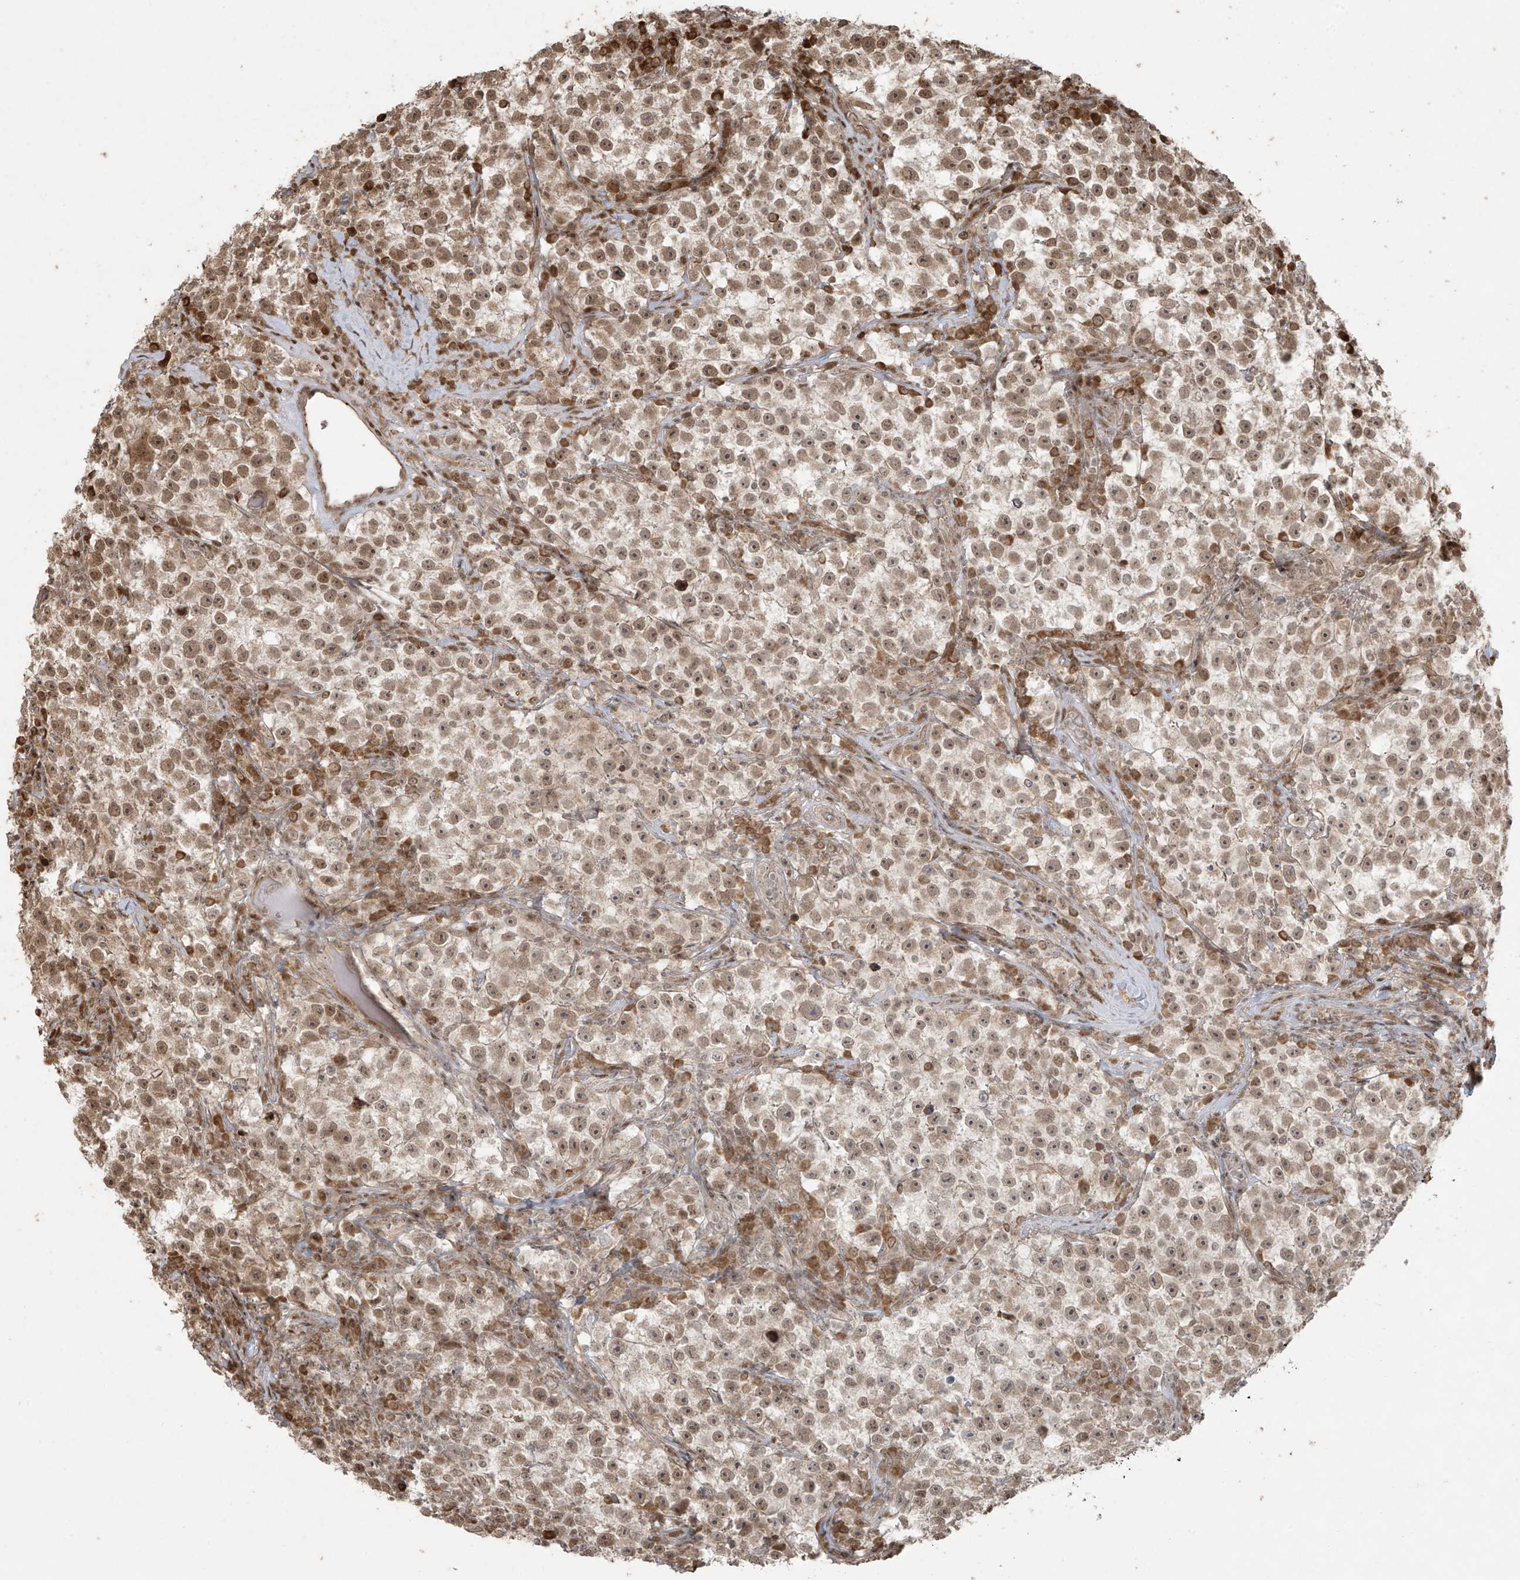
{"staining": {"intensity": "moderate", "quantity": ">75%", "location": "nuclear"}, "tissue": "testis cancer", "cell_type": "Tumor cells", "image_type": "cancer", "snomed": [{"axis": "morphology", "description": "Seminoma, NOS"}, {"axis": "topography", "description": "Testis"}], "caption": "Protein expression analysis of human testis seminoma reveals moderate nuclear staining in approximately >75% of tumor cells.", "gene": "TTC22", "patient": {"sex": "male", "age": 22}}